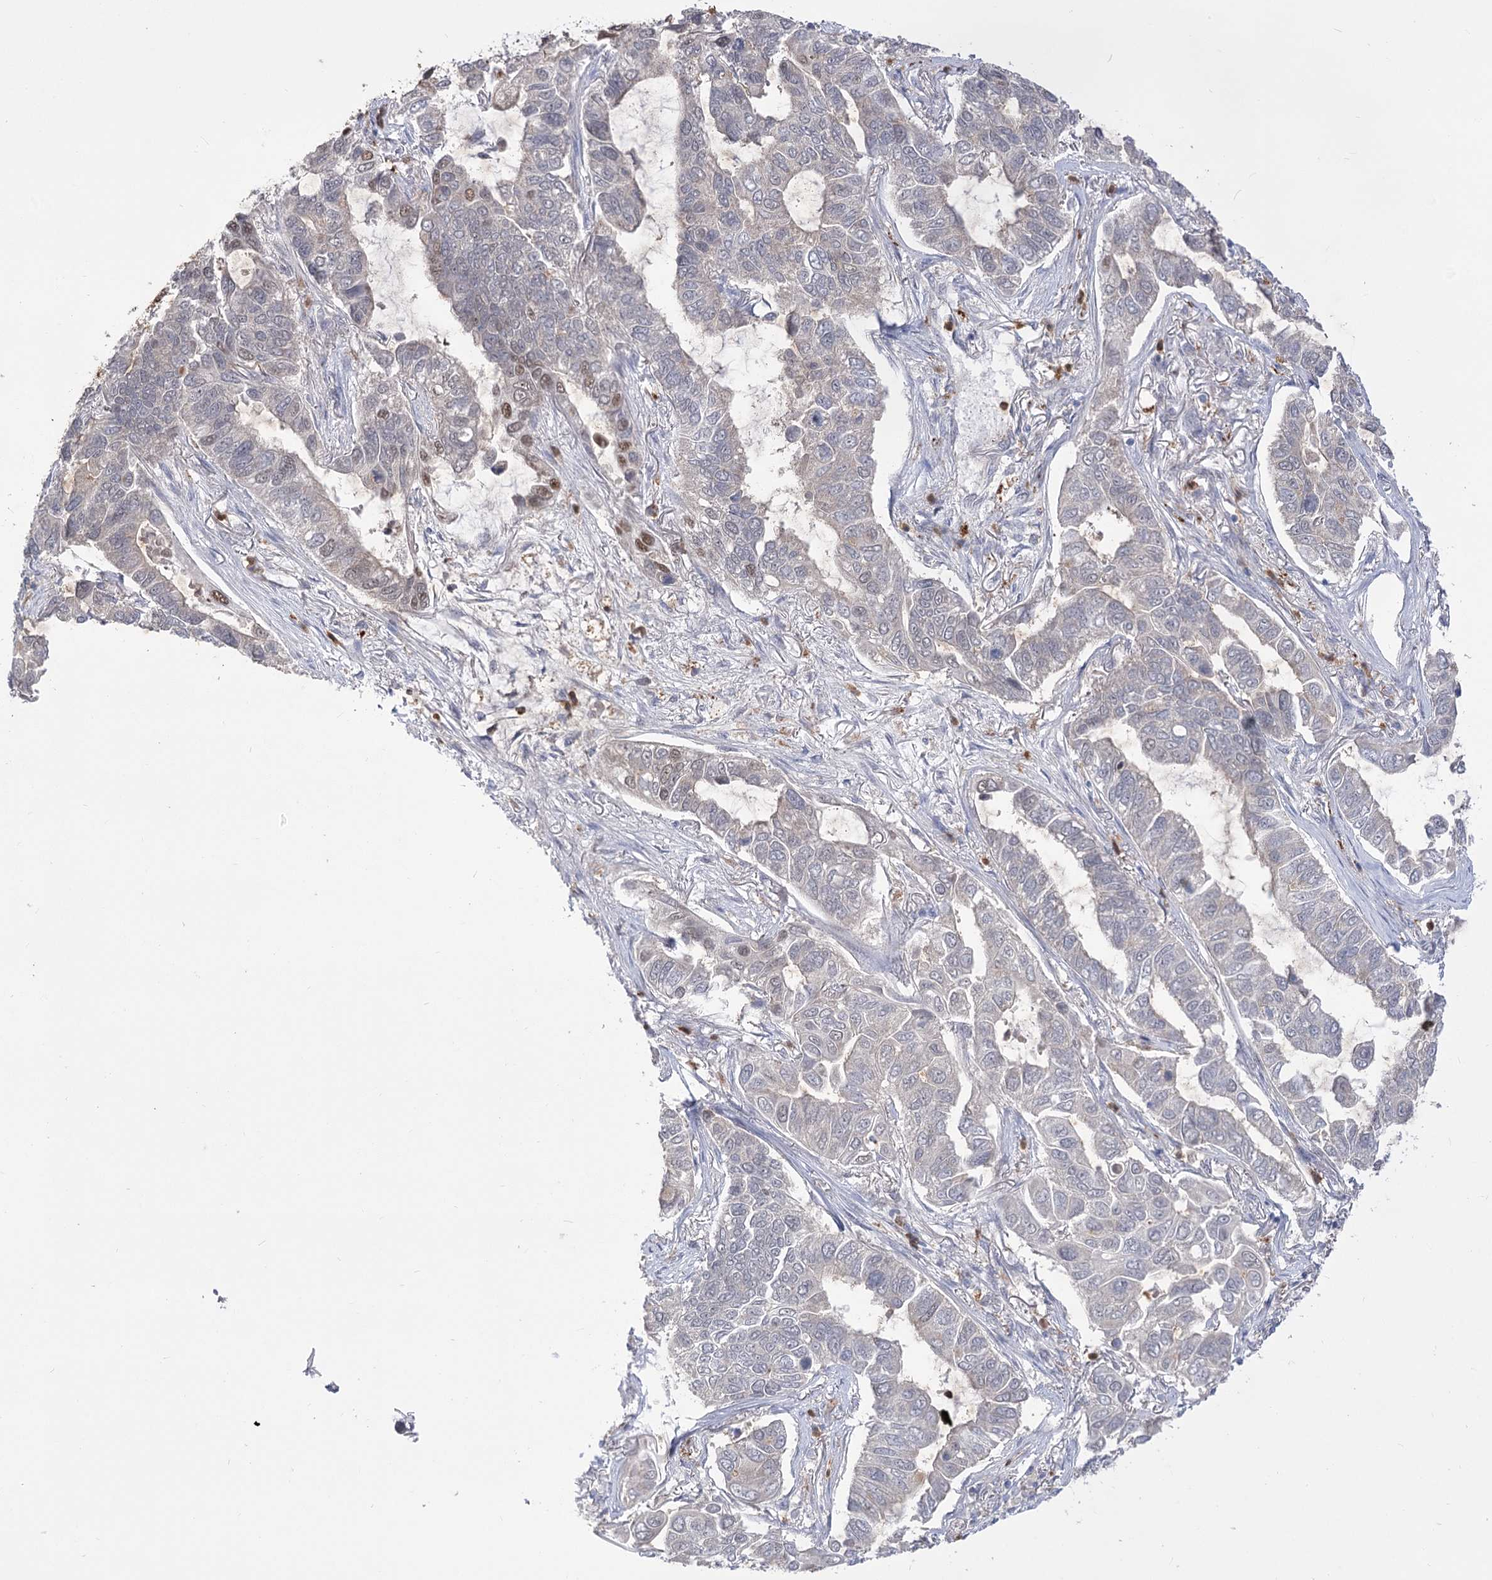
{"staining": {"intensity": "moderate", "quantity": "<25%", "location": "nuclear"}, "tissue": "lung cancer", "cell_type": "Tumor cells", "image_type": "cancer", "snomed": [{"axis": "morphology", "description": "Adenocarcinoma, NOS"}, {"axis": "topography", "description": "Lung"}], "caption": "High-magnification brightfield microscopy of lung adenocarcinoma stained with DAB (brown) and counterstained with hematoxylin (blue). tumor cells exhibit moderate nuclear positivity is appreciated in about<25% of cells.", "gene": "SIAE", "patient": {"sex": "male", "age": 64}}